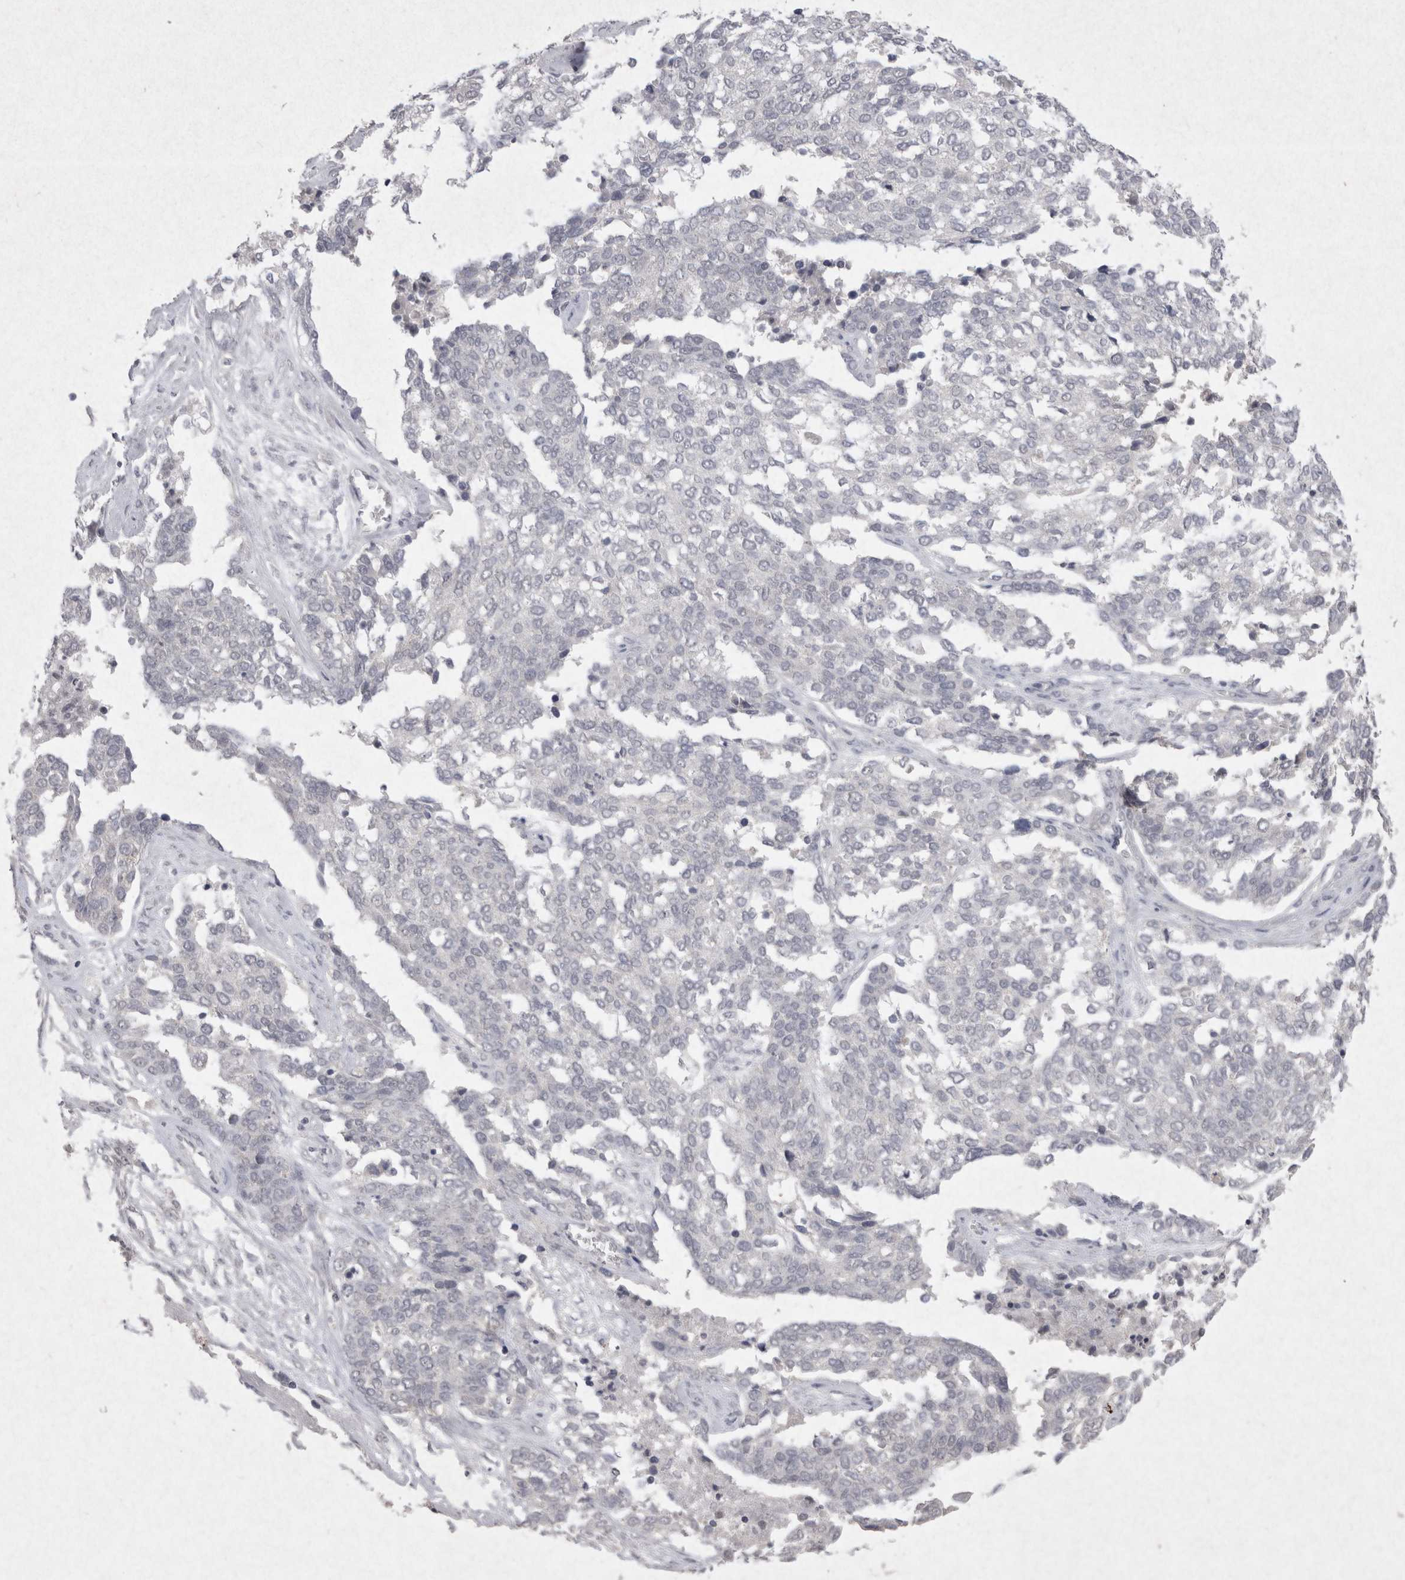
{"staining": {"intensity": "negative", "quantity": "none", "location": "none"}, "tissue": "ovarian cancer", "cell_type": "Tumor cells", "image_type": "cancer", "snomed": [{"axis": "morphology", "description": "Cystadenocarcinoma, serous, NOS"}, {"axis": "topography", "description": "Ovary"}], "caption": "Protein analysis of serous cystadenocarcinoma (ovarian) shows no significant expression in tumor cells. (IHC, brightfield microscopy, high magnification).", "gene": "LYVE1", "patient": {"sex": "female", "age": 44}}